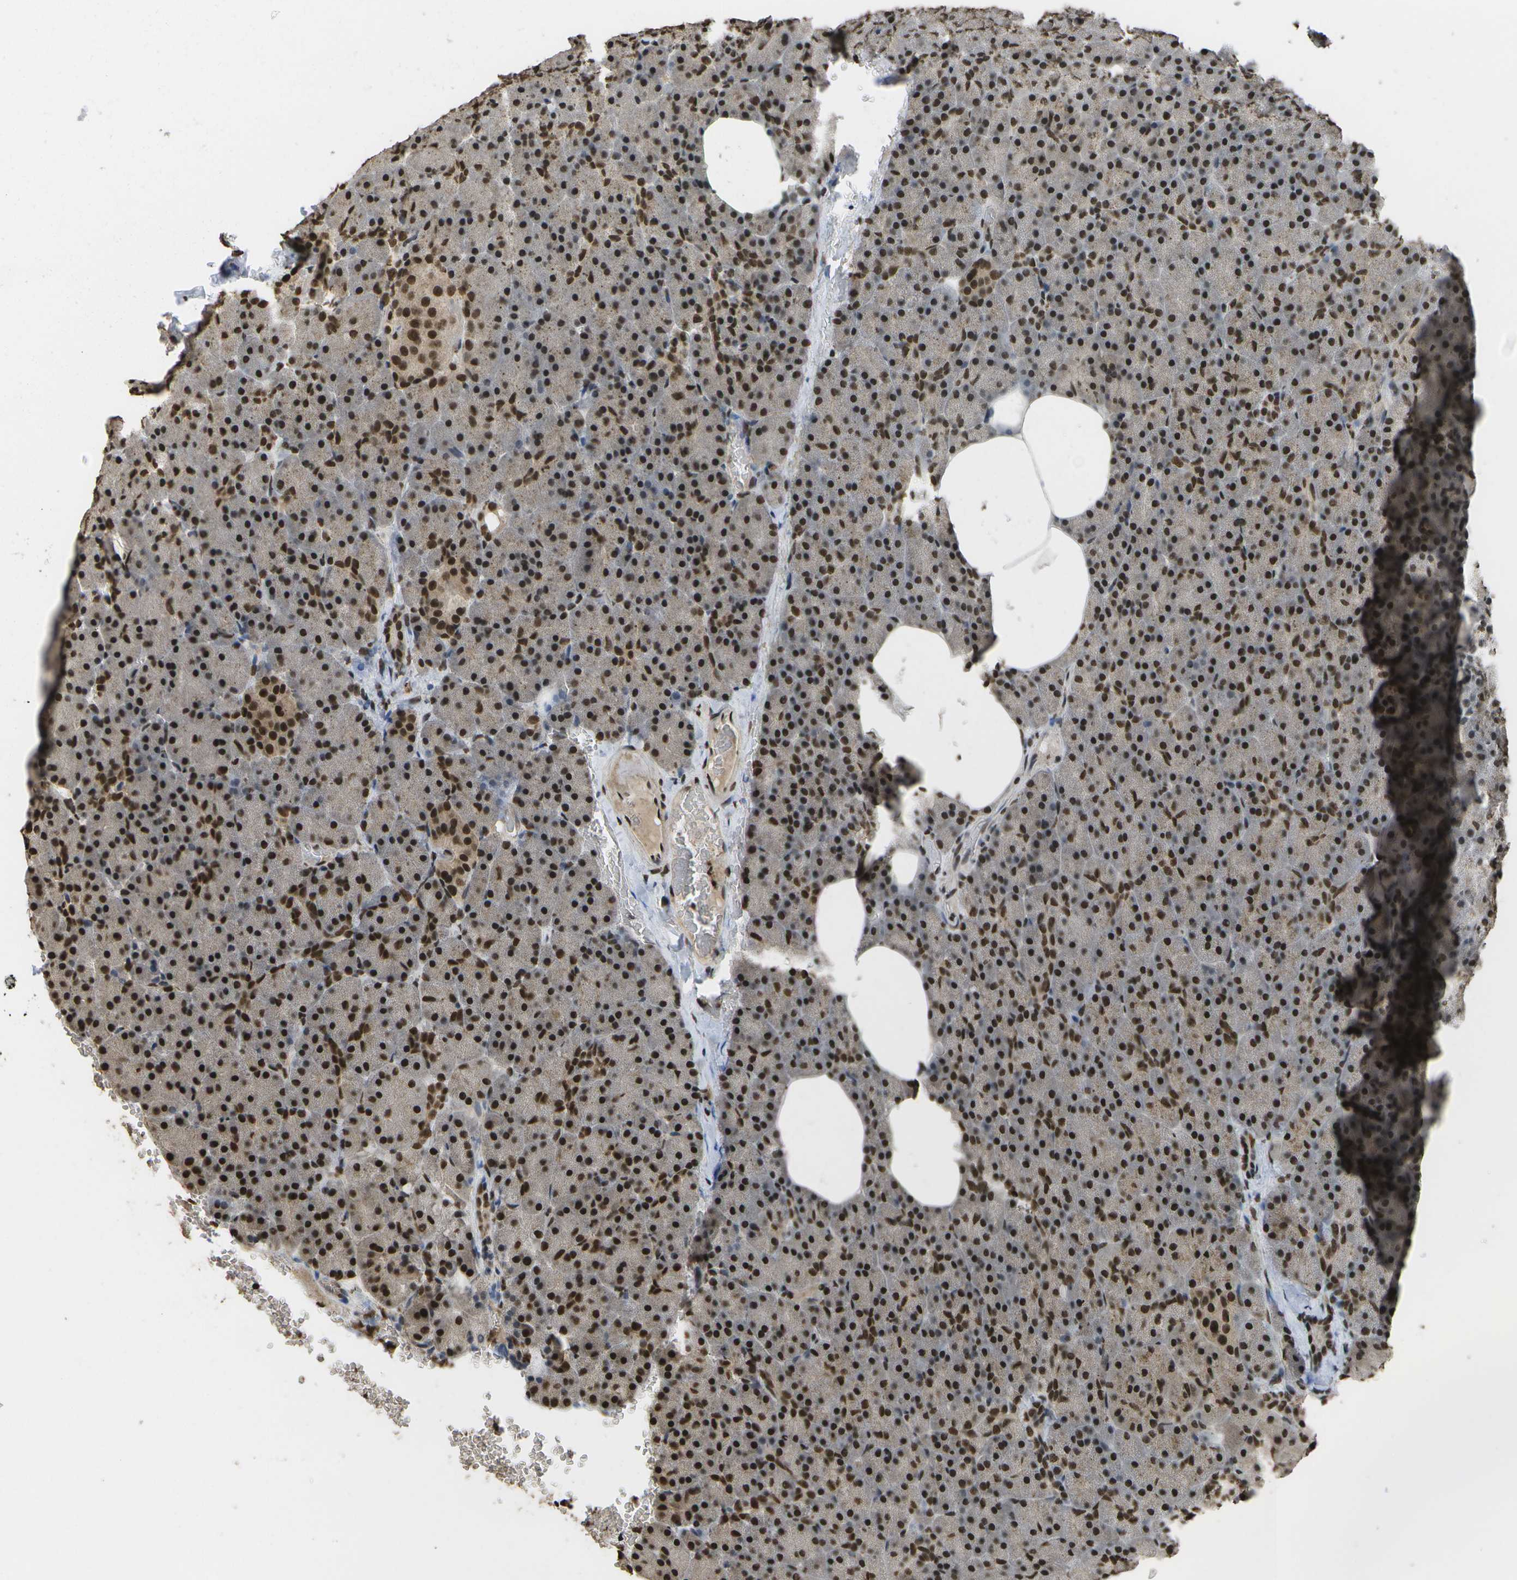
{"staining": {"intensity": "strong", "quantity": ">75%", "location": "nuclear"}, "tissue": "pancreas", "cell_type": "Exocrine glandular cells", "image_type": "normal", "snomed": [{"axis": "morphology", "description": "Normal tissue, NOS"}, {"axis": "topography", "description": "Pancreas"}], "caption": "High-power microscopy captured an IHC image of normal pancreas, revealing strong nuclear staining in approximately >75% of exocrine glandular cells. (brown staining indicates protein expression, while blue staining denotes nuclei).", "gene": "SPEN", "patient": {"sex": "female", "age": 35}}